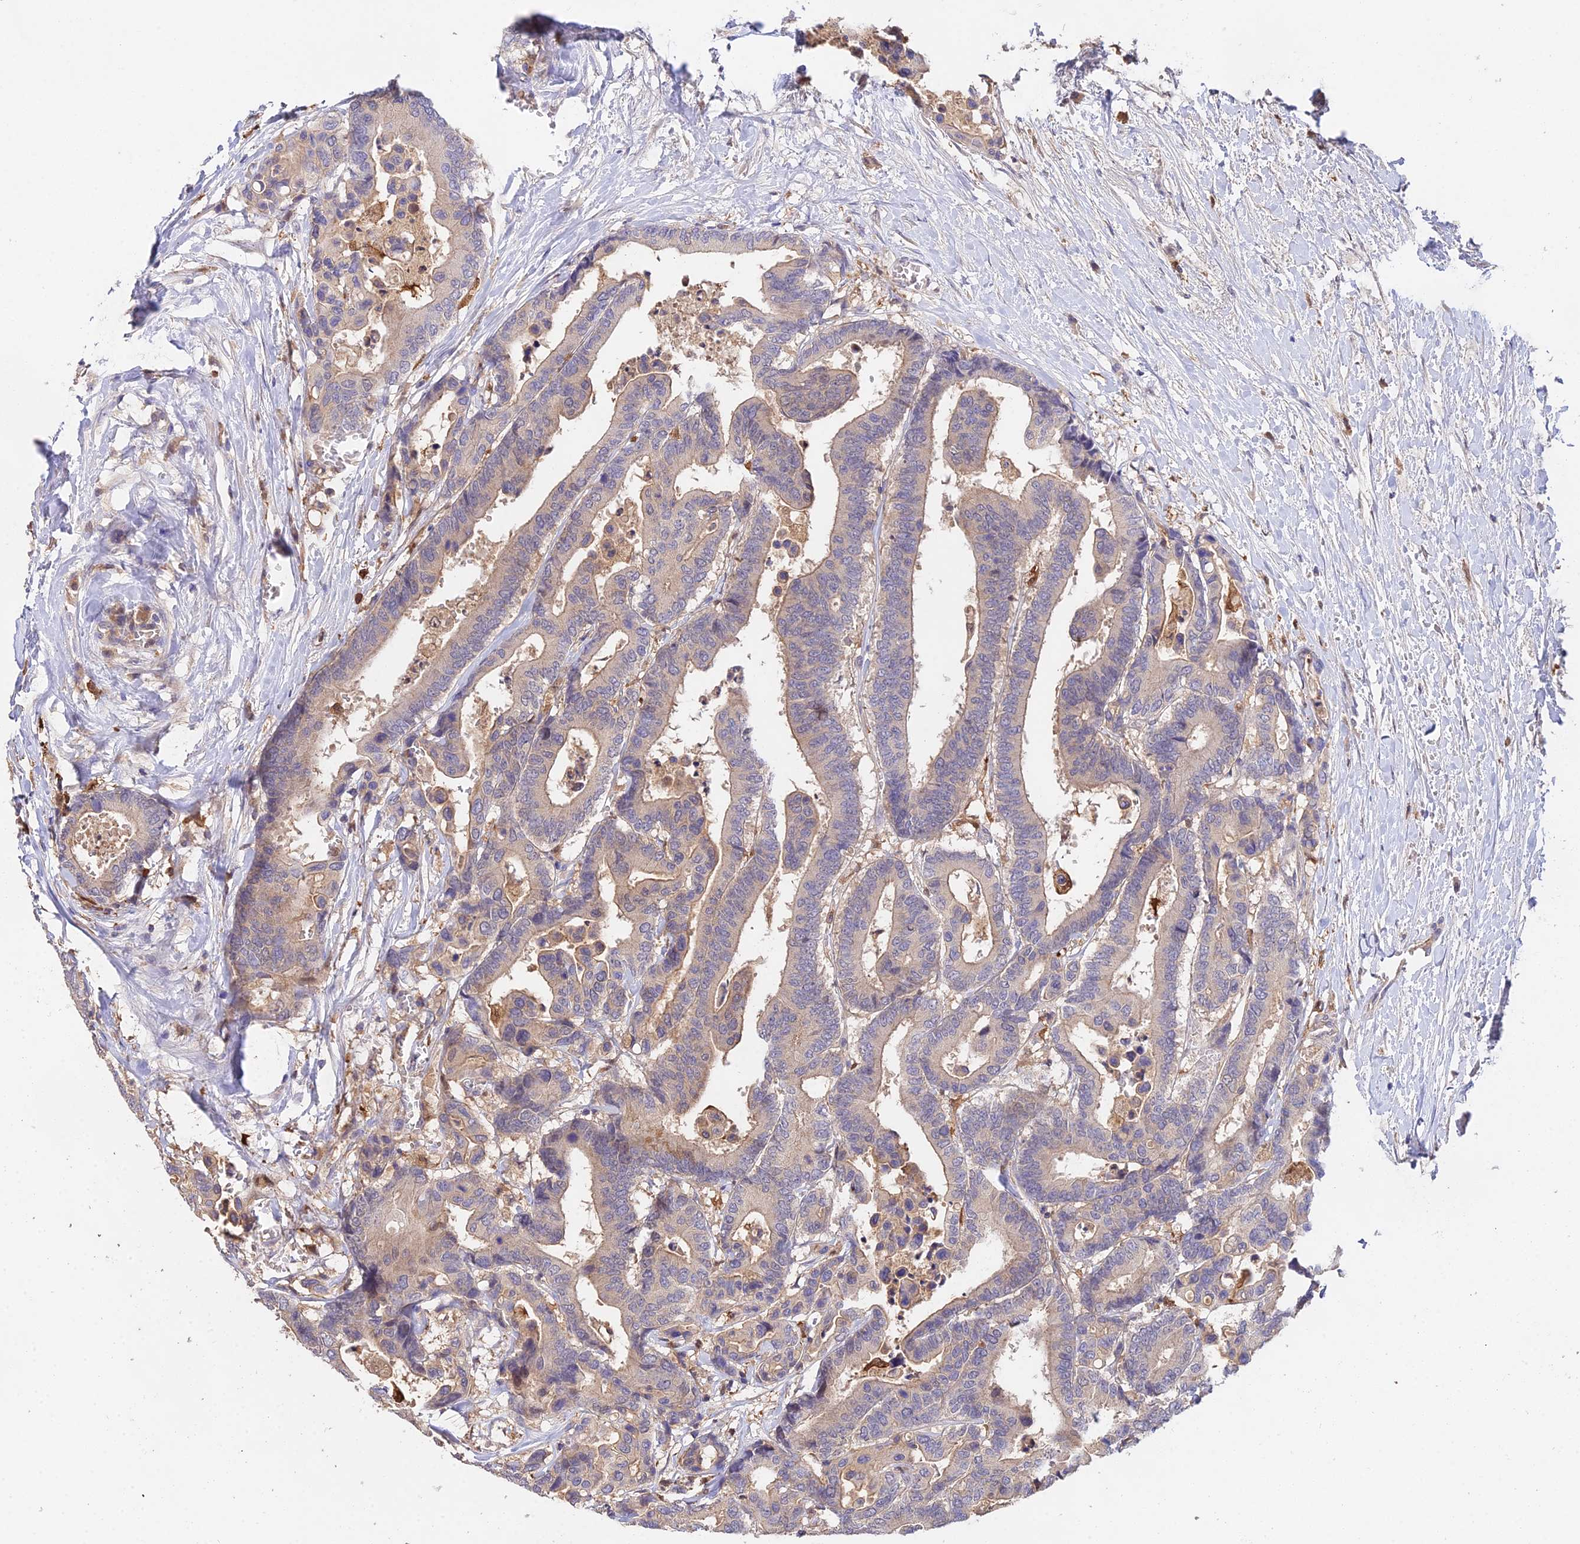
{"staining": {"intensity": "weak", "quantity": ">75%", "location": "cytoplasmic/membranous"}, "tissue": "colorectal cancer", "cell_type": "Tumor cells", "image_type": "cancer", "snomed": [{"axis": "morphology", "description": "Normal tissue, NOS"}, {"axis": "morphology", "description": "Adenocarcinoma, NOS"}, {"axis": "topography", "description": "Colon"}], "caption": "A histopathology image of human colorectal cancer (adenocarcinoma) stained for a protein reveals weak cytoplasmic/membranous brown staining in tumor cells.", "gene": "FBP1", "patient": {"sex": "male", "age": 82}}